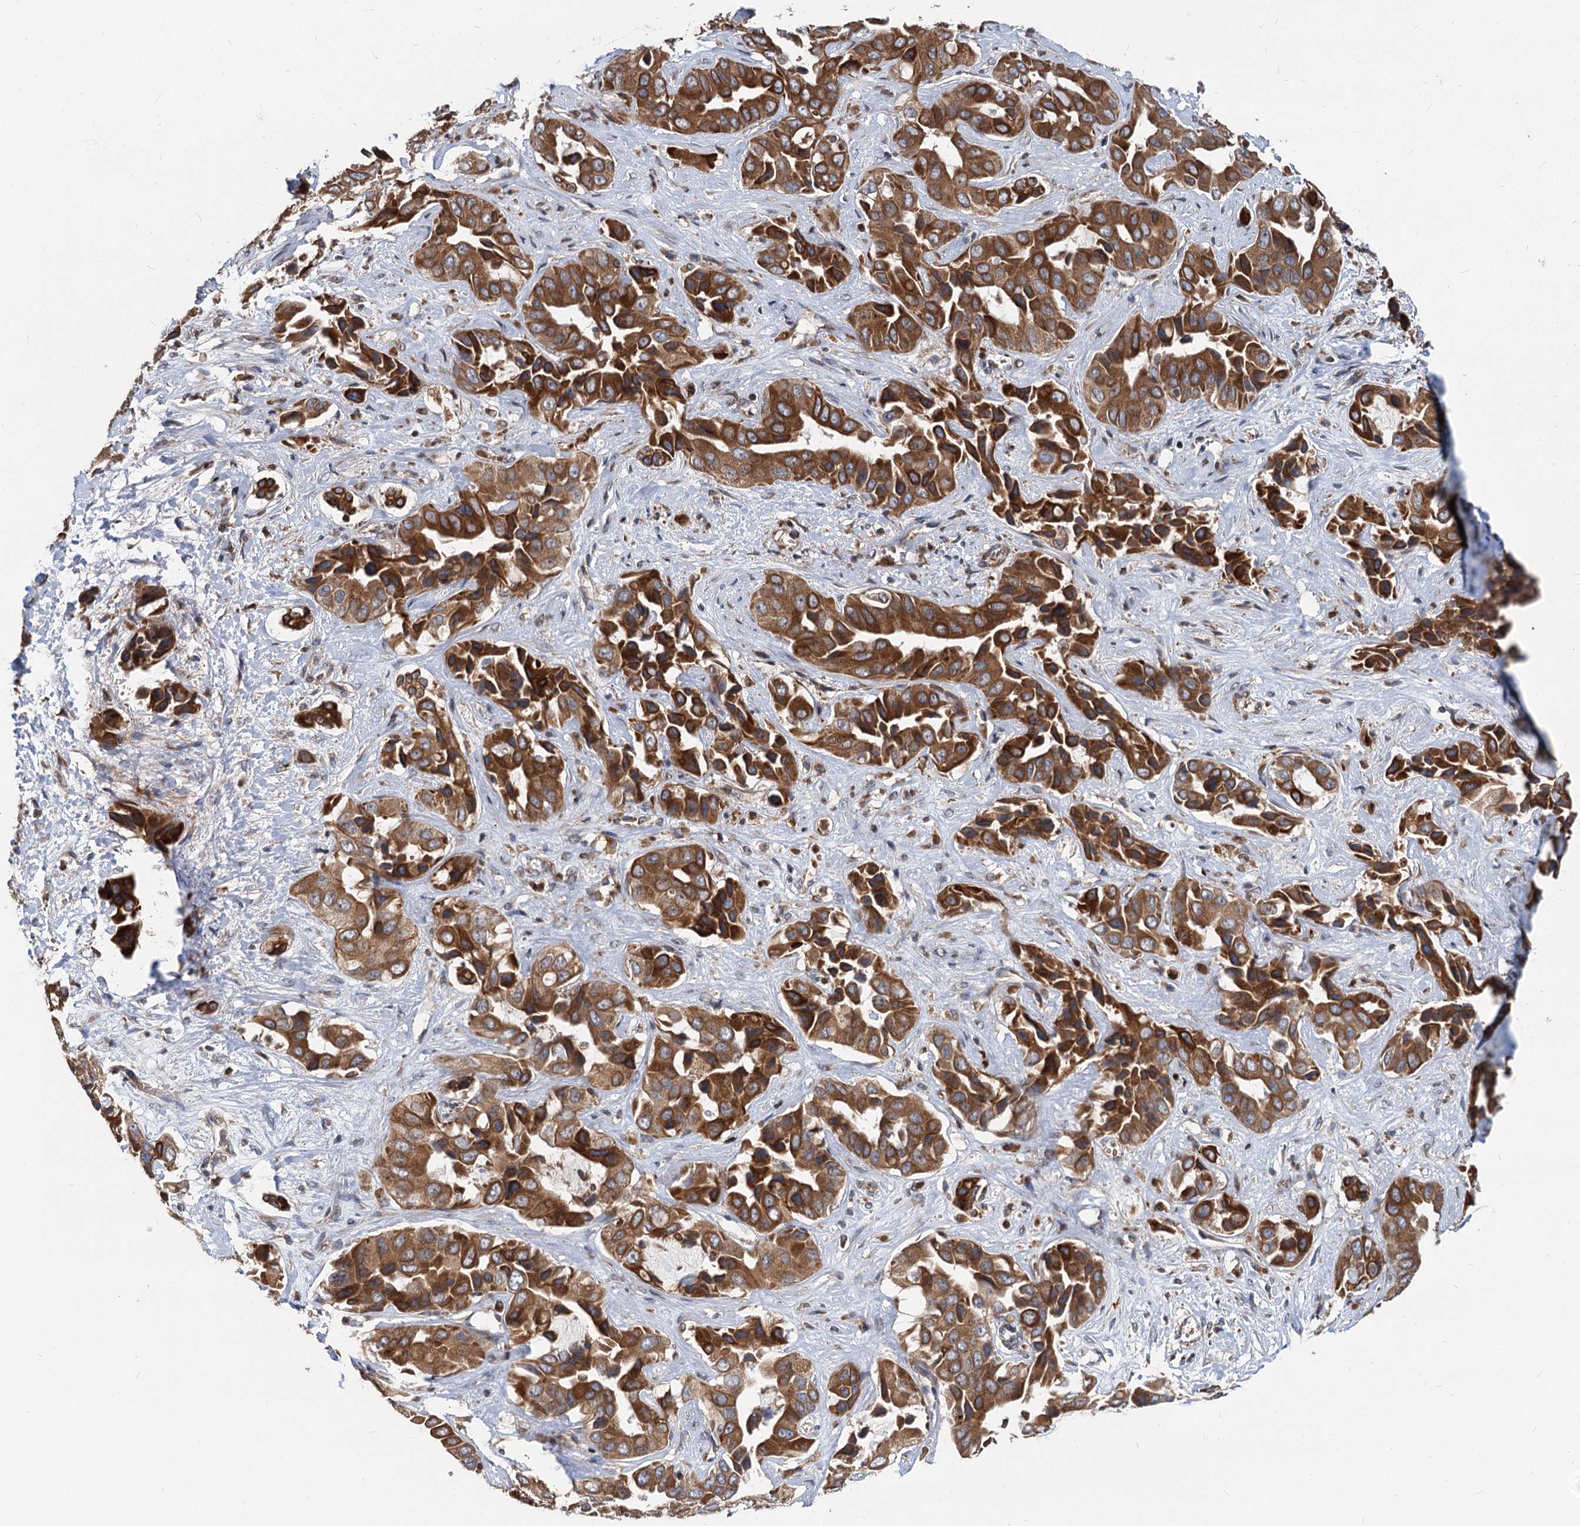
{"staining": {"intensity": "strong", "quantity": ">75%", "location": "cytoplasmic/membranous"}, "tissue": "liver cancer", "cell_type": "Tumor cells", "image_type": "cancer", "snomed": [{"axis": "morphology", "description": "Cholangiocarcinoma"}, {"axis": "topography", "description": "Liver"}], "caption": "This image reveals liver cancer (cholangiocarcinoma) stained with IHC to label a protein in brown. The cytoplasmic/membranous of tumor cells show strong positivity for the protein. Nuclei are counter-stained blue.", "gene": "STIM1", "patient": {"sex": "female", "age": 52}}